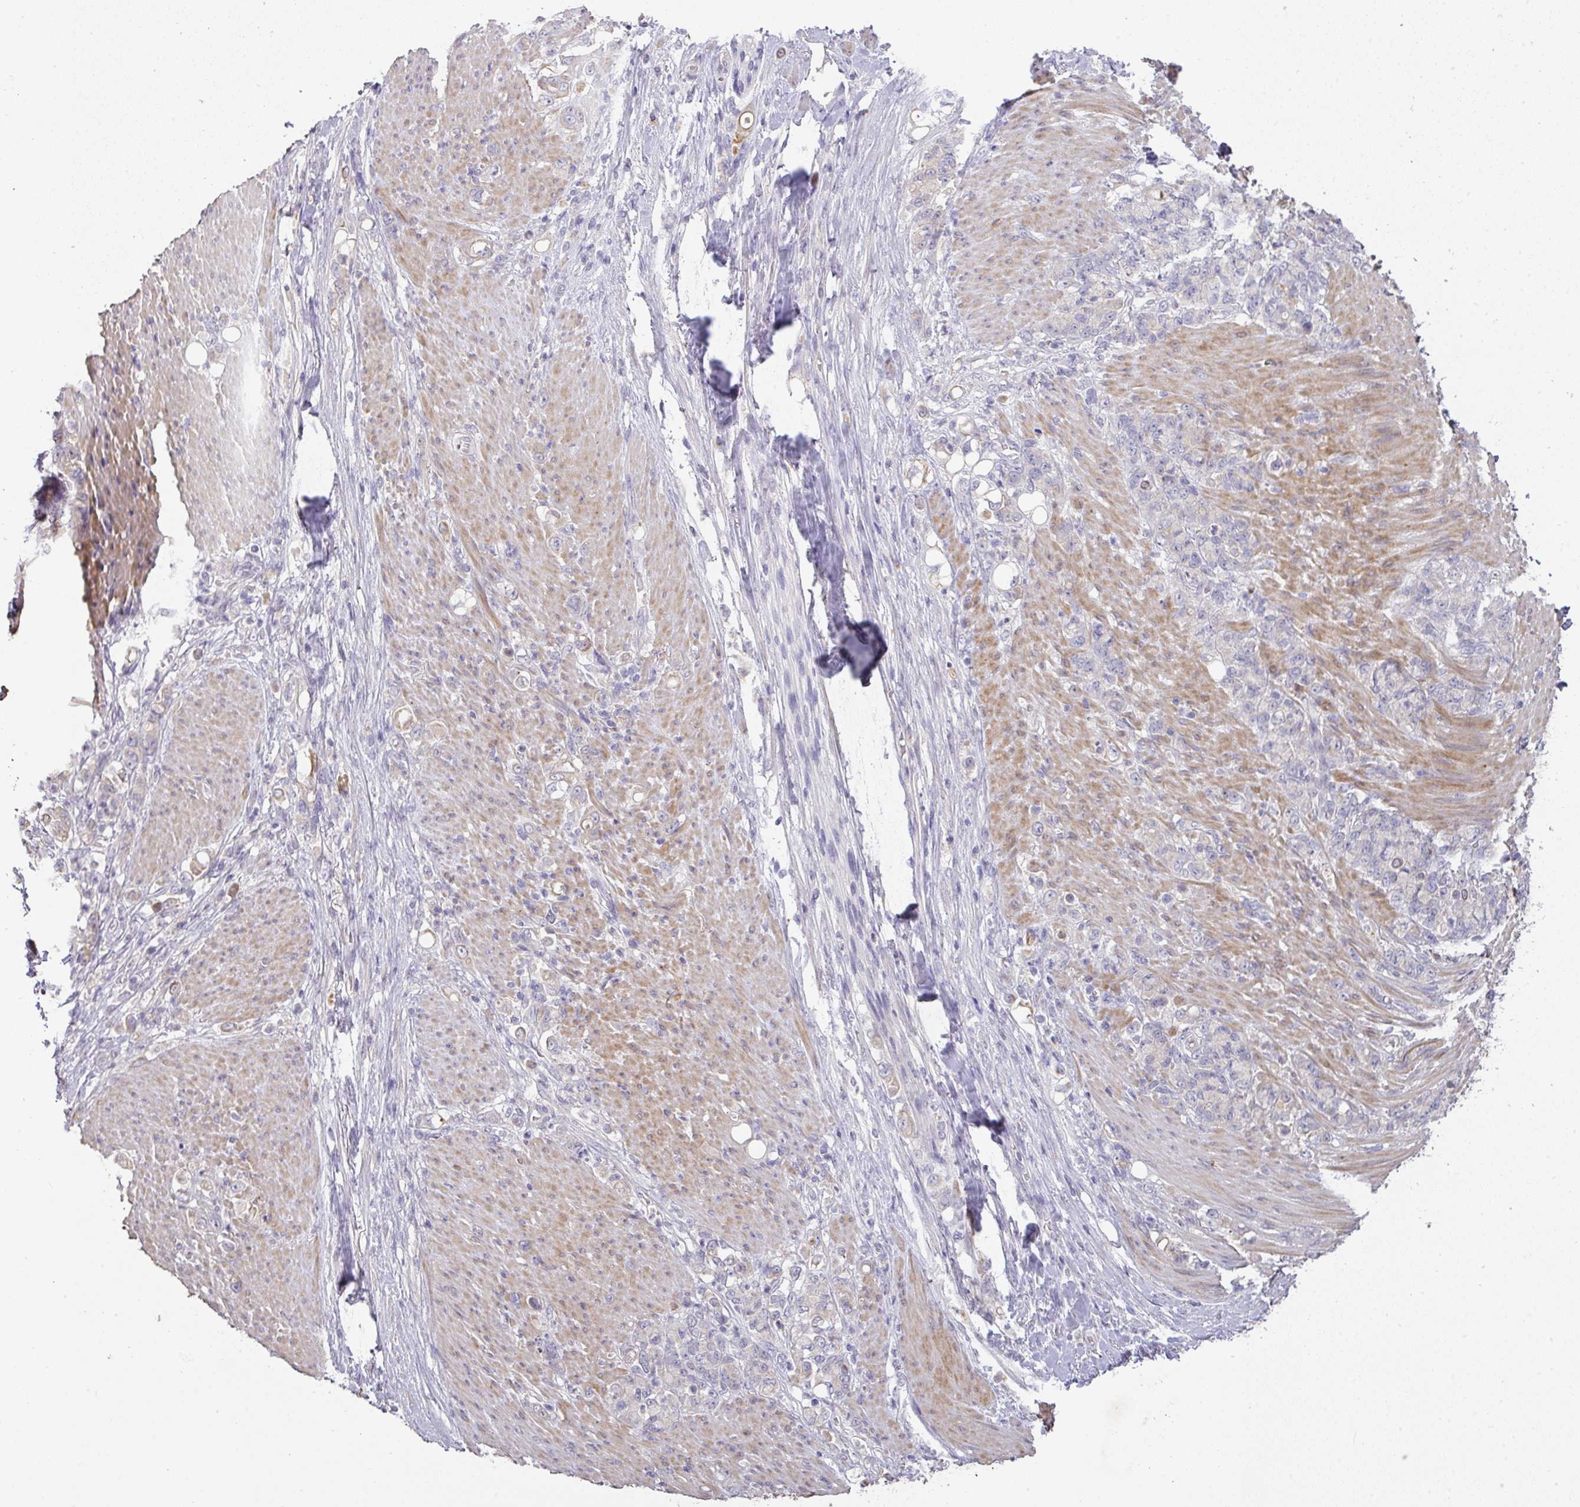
{"staining": {"intensity": "negative", "quantity": "none", "location": "none"}, "tissue": "stomach cancer", "cell_type": "Tumor cells", "image_type": "cancer", "snomed": [{"axis": "morphology", "description": "Adenocarcinoma, NOS"}, {"axis": "topography", "description": "Stomach"}], "caption": "Immunohistochemistry (IHC) photomicrograph of neoplastic tissue: stomach cancer (adenocarcinoma) stained with DAB reveals no significant protein expression in tumor cells.", "gene": "ZNF266", "patient": {"sex": "female", "age": 79}}